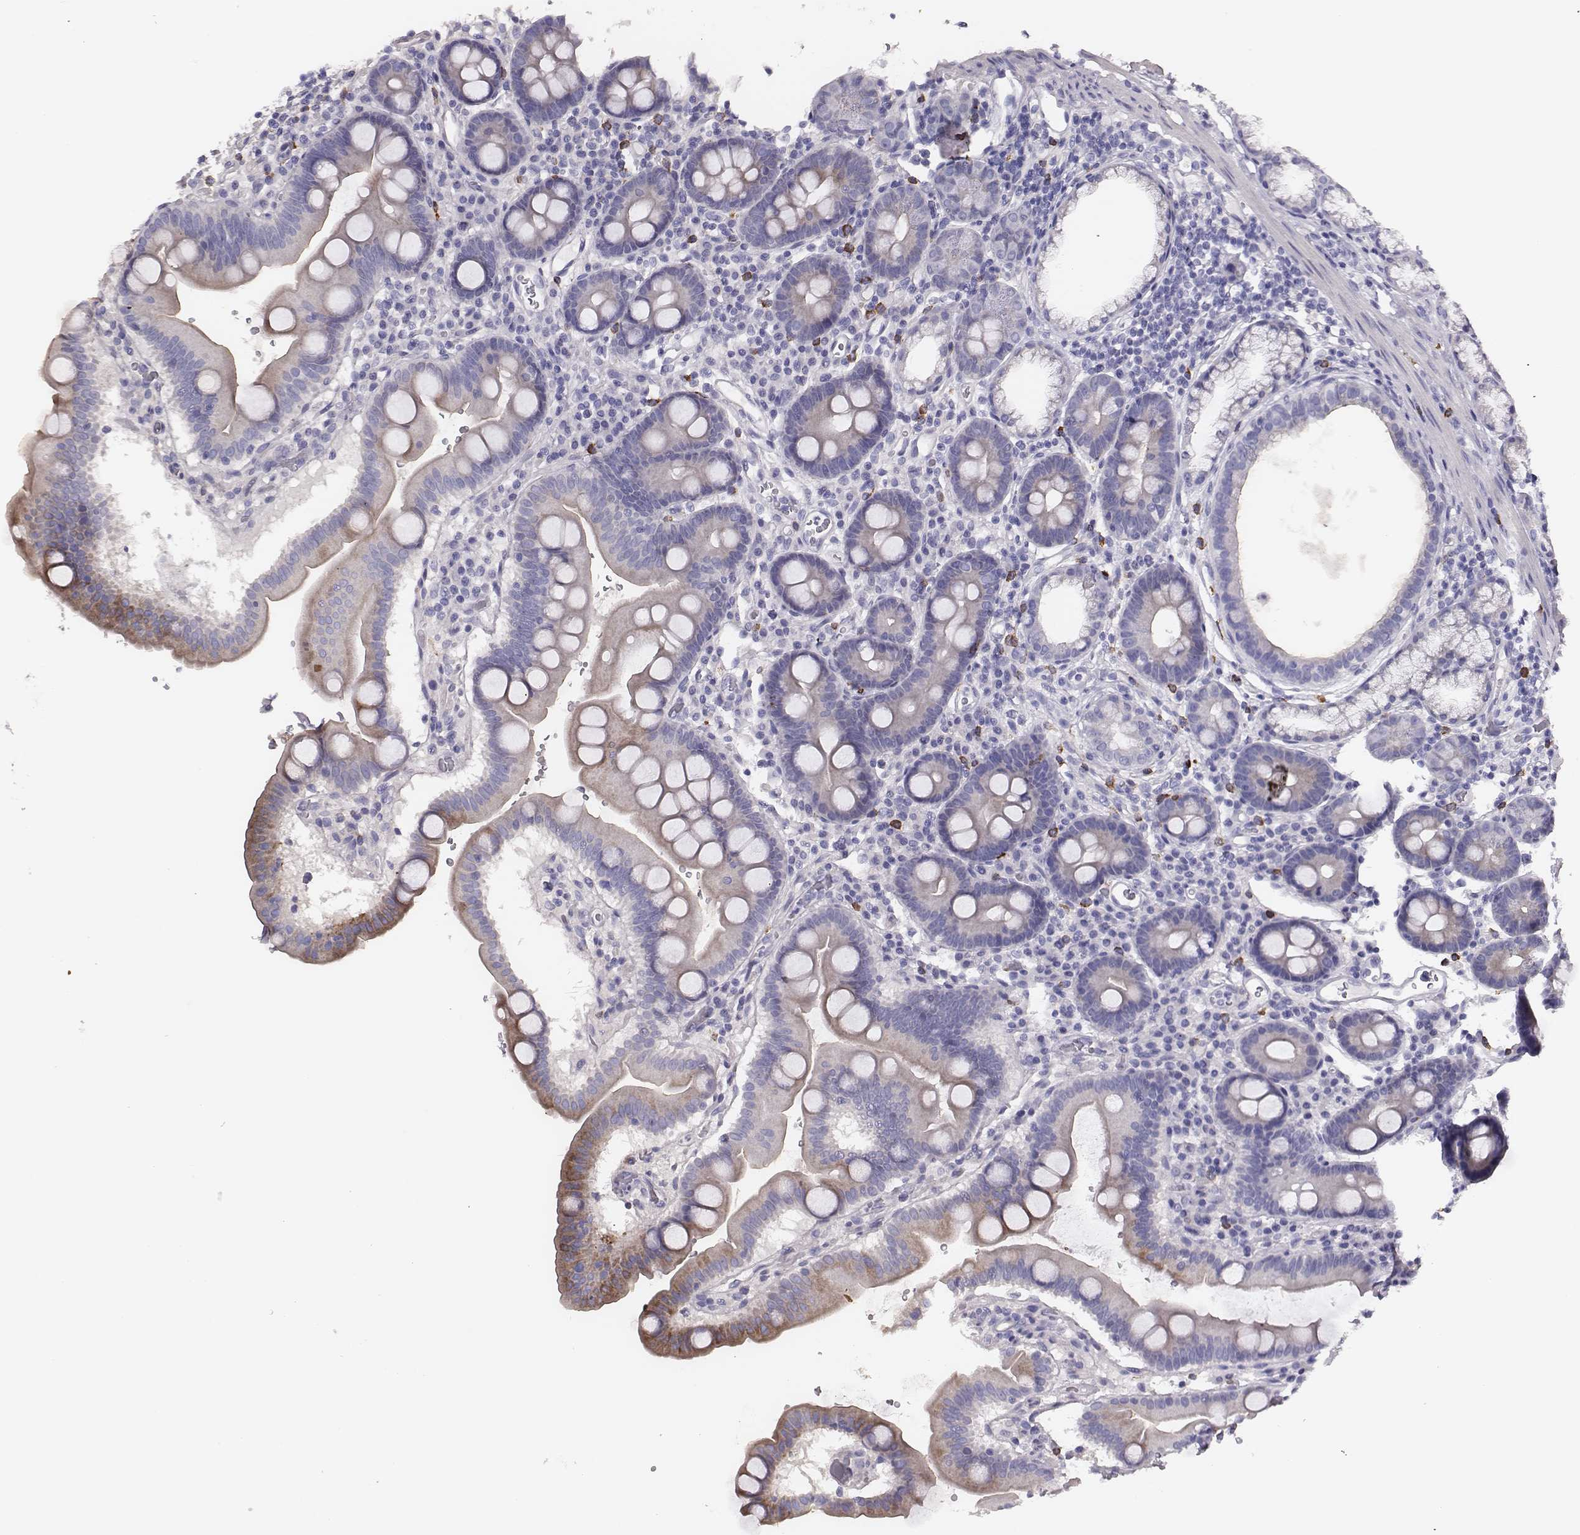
{"staining": {"intensity": "moderate", "quantity": "<25%", "location": "cytoplasmic/membranous"}, "tissue": "duodenum", "cell_type": "Glandular cells", "image_type": "normal", "snomed": [{"axis": "morphology", "description": "Normal tissue, NOS"}, {"axis": "topography", "description": "Duodenum"}], "caption": "Protein staining of unremarkable duodenum exhibits moderate cytoplasmic/membranous expression in about <25% of glandular cells. (DAB IHC with brightfield microscopy, high magnification).", "gene": "P2RY10", "patient": {"sex": "male", "age": 59}}